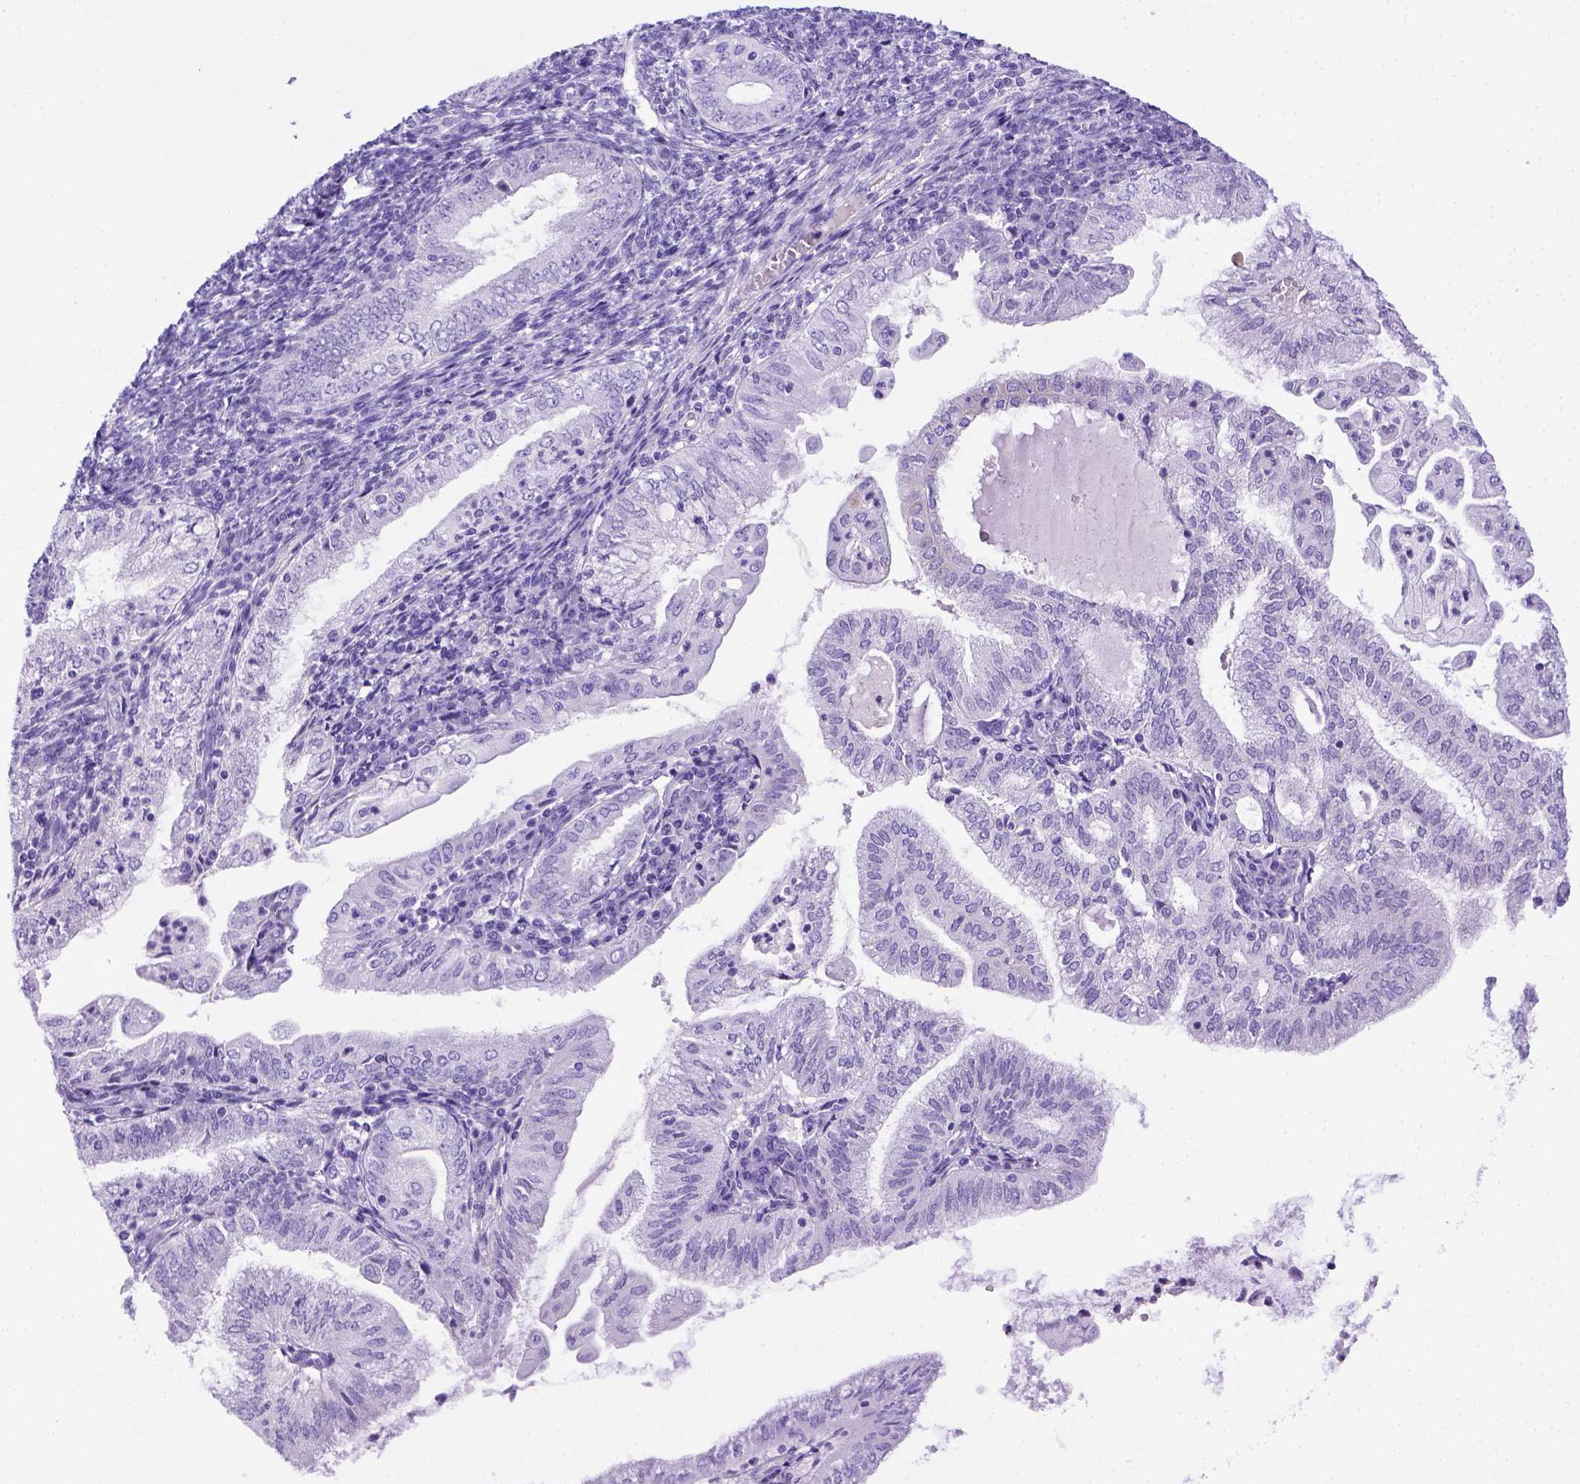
{"staining": {"intensity": "negative", "quantity": "none", "location": "none"}, "tissue": "endometrial cancer", "cell_type": "Tumor cells", "image_type": "cancer", "snomed": [{"axis": "morphology", "description": "Adenocarcinoma, NOS"}, {"axis": "topography", "description": "Endometrium"}], "caption": "IHC of human endometrial cancer shows no staining in tumor cells. (Brightfield microscopy of DAB (3,3'-diaminobenzidine) IHC at high magnification).", "gene": "ITIH4", "patient": {"sex": "female", "age": 55}}